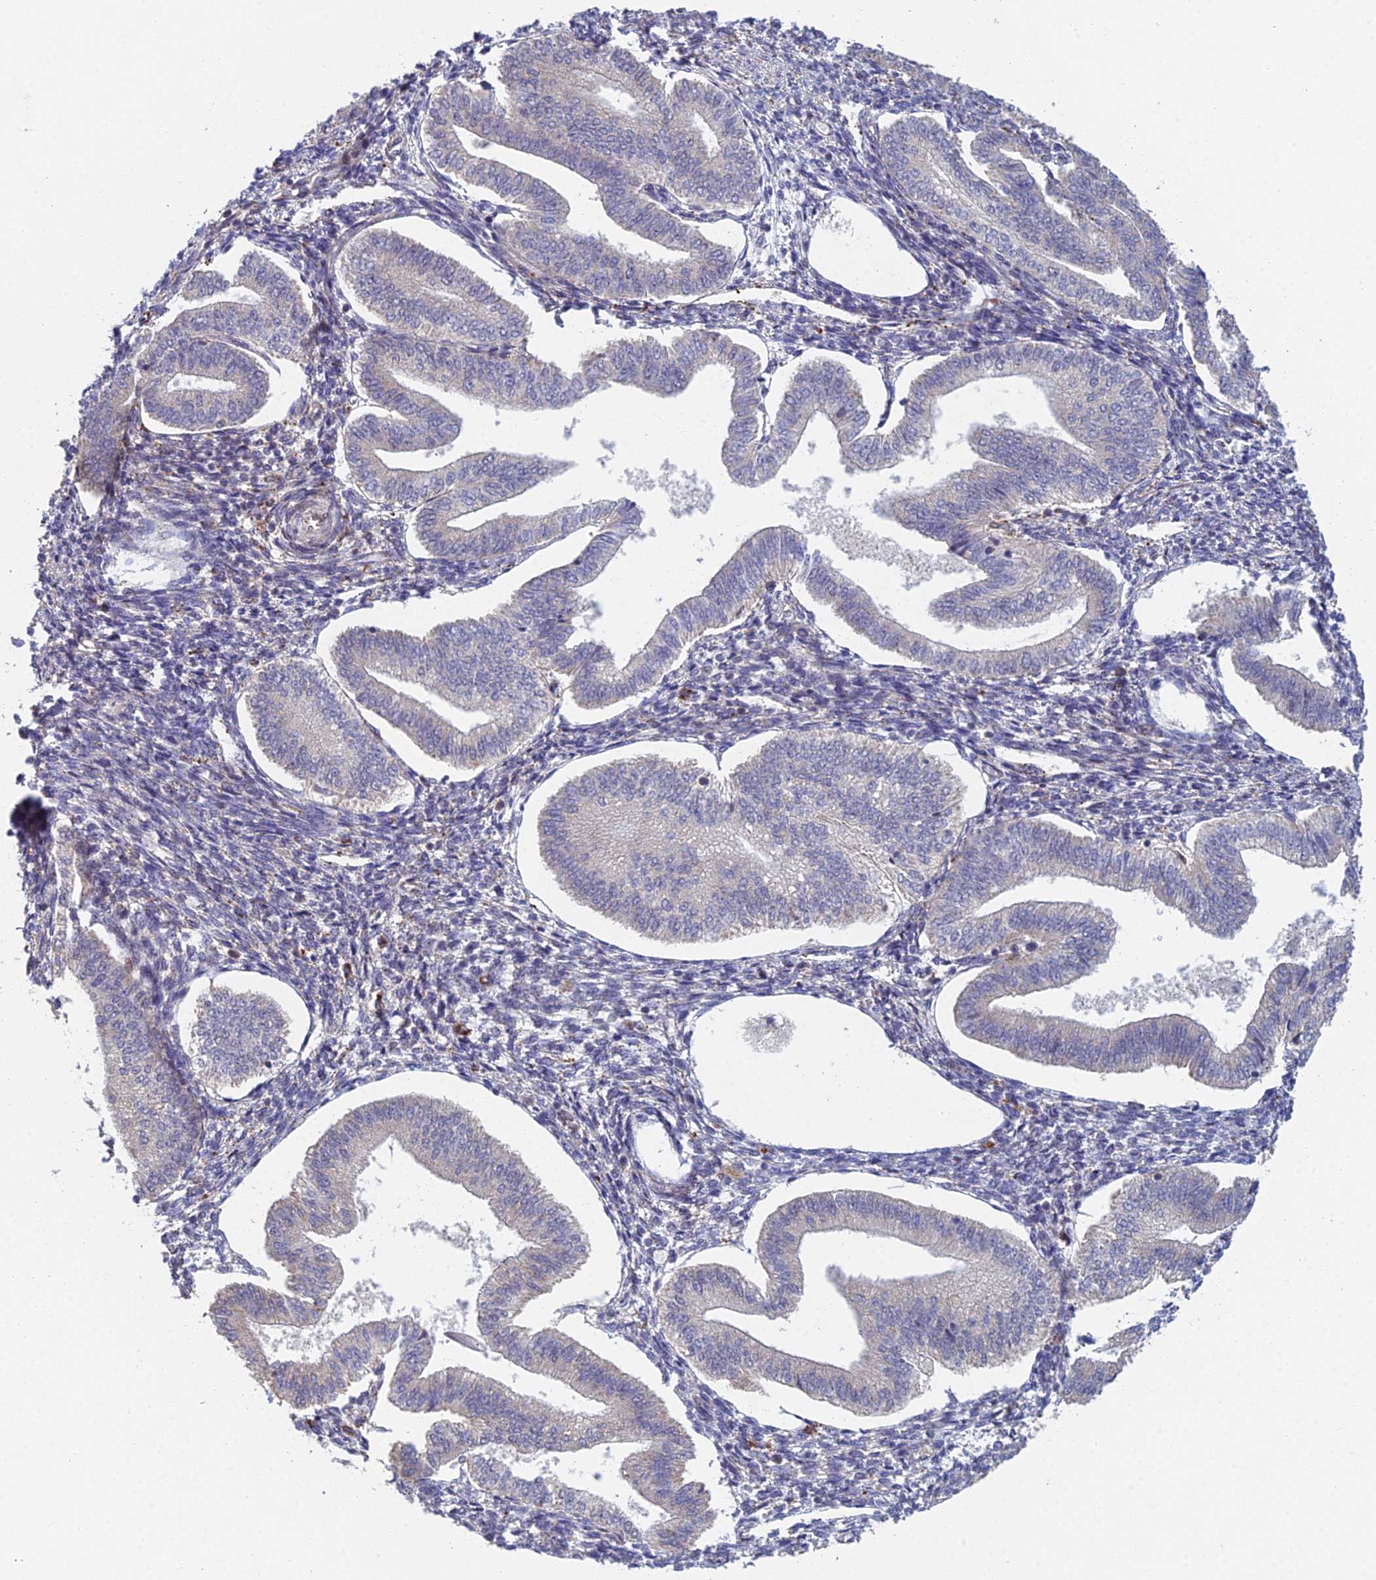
{"staining": {"intensity": "negative", "quantity": "none", "location": "none"}, "tissue": "endometrium", "cell_type": "Cells in endometrial stroma", "image_type": "normal", "snomed": [{"axis": "morphology", "description": "Normal tissue, NOS"}, {"axis": "topography", "description": "Endometrium"}], "caption": "A high-resolution image shows immunohistochemistry staining of normal endometrium, which shows no significant positivity in cells in endometrial stroma.", "gene": "FOXS1", "patient": {"sex": "female", "age": 34}}